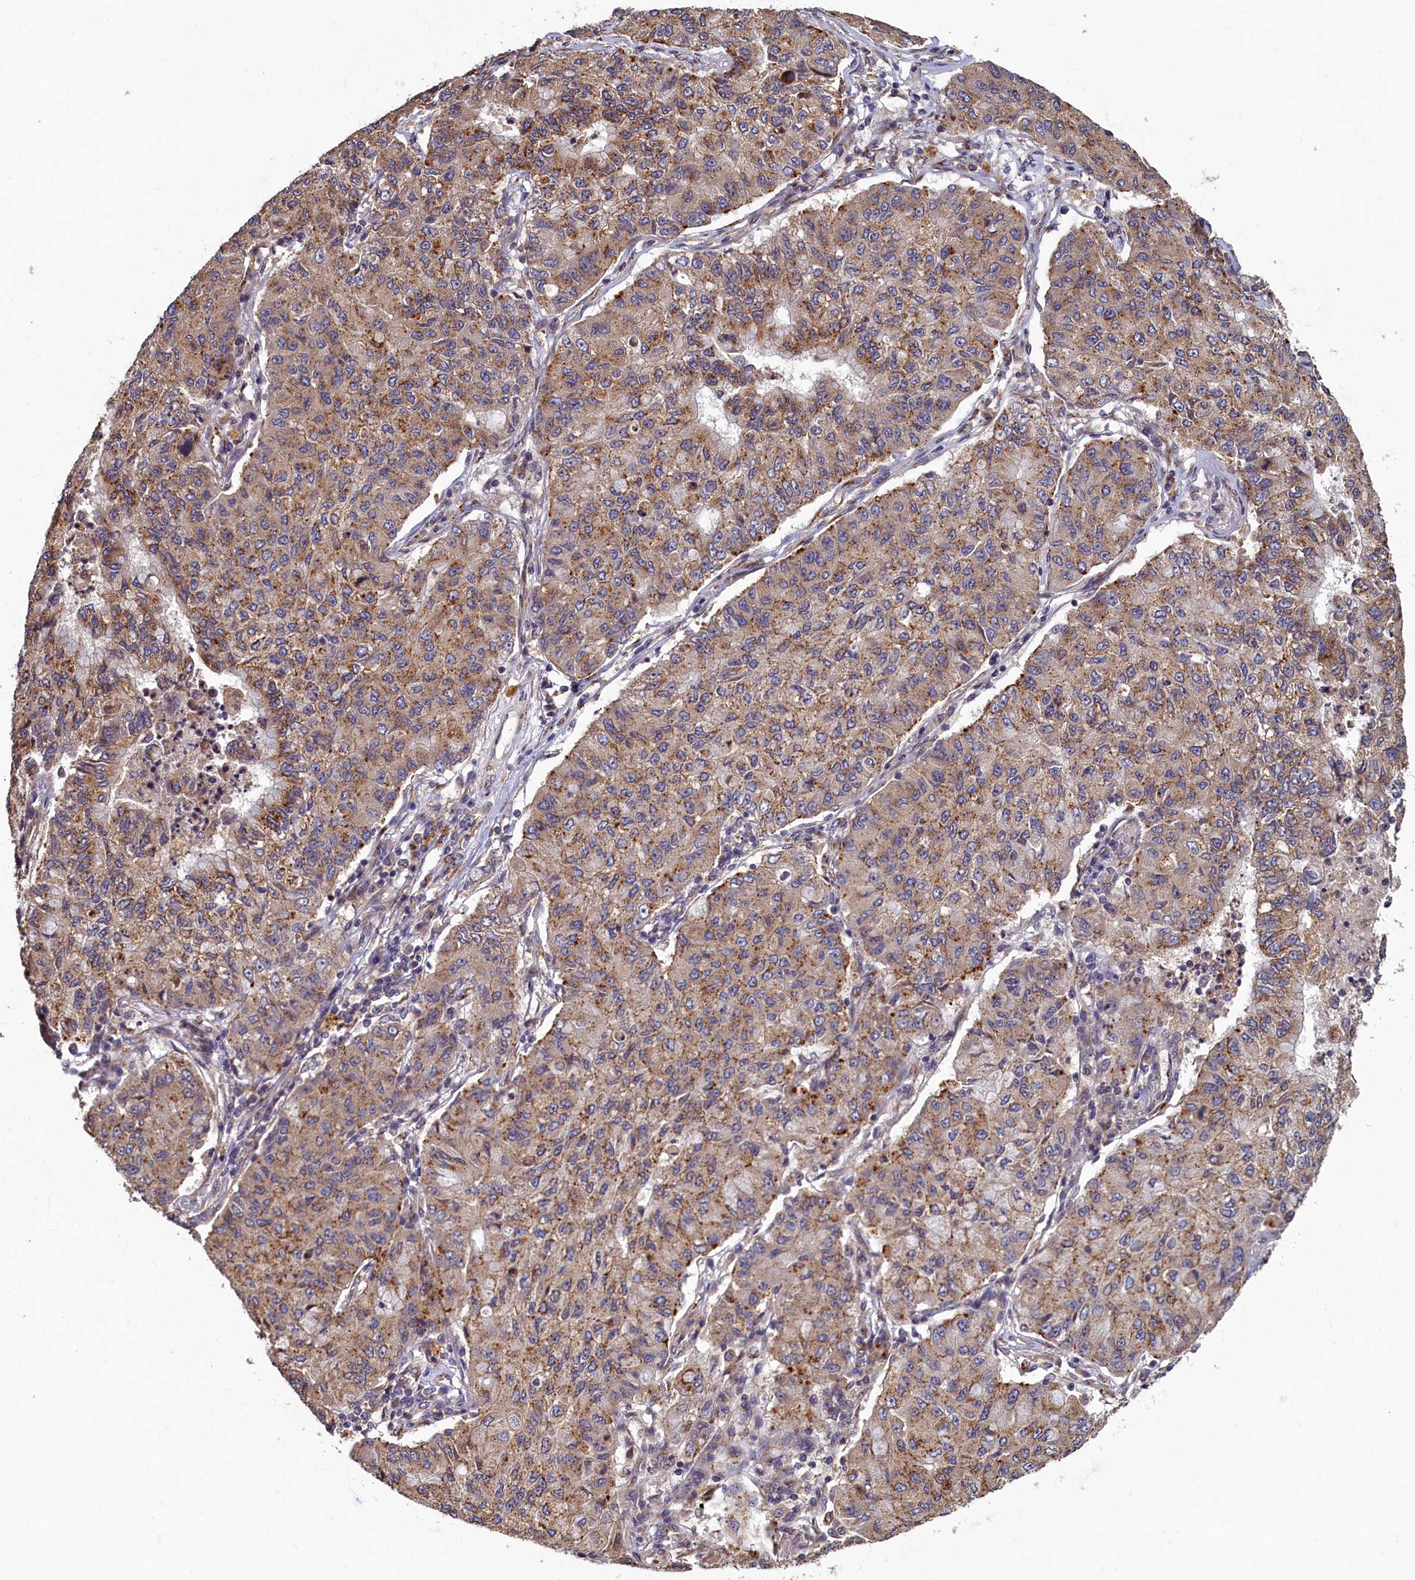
{"staining": {"intensity": "moderate", "quantity": ">75%", "location": "cytoplasmic/membranous"}, "tissue": "lung cancer", "cell_type": "Tumor cells", "image_type": "cancer", "snomed": [{"axis": "morphology", "description": "Squamous cell carcinoma, NOS"}, {"axis": "topography", "description": "Lung"}], "caption": "Moderate cytoplasmic/membranous staining for a protein is present in about >75% of tumor cells of squamous cell carcinoma (lung) using immunohistochemistry (IHC).", "gene": "TMEM181", "patient": {"sex": "male", "age": 74}}